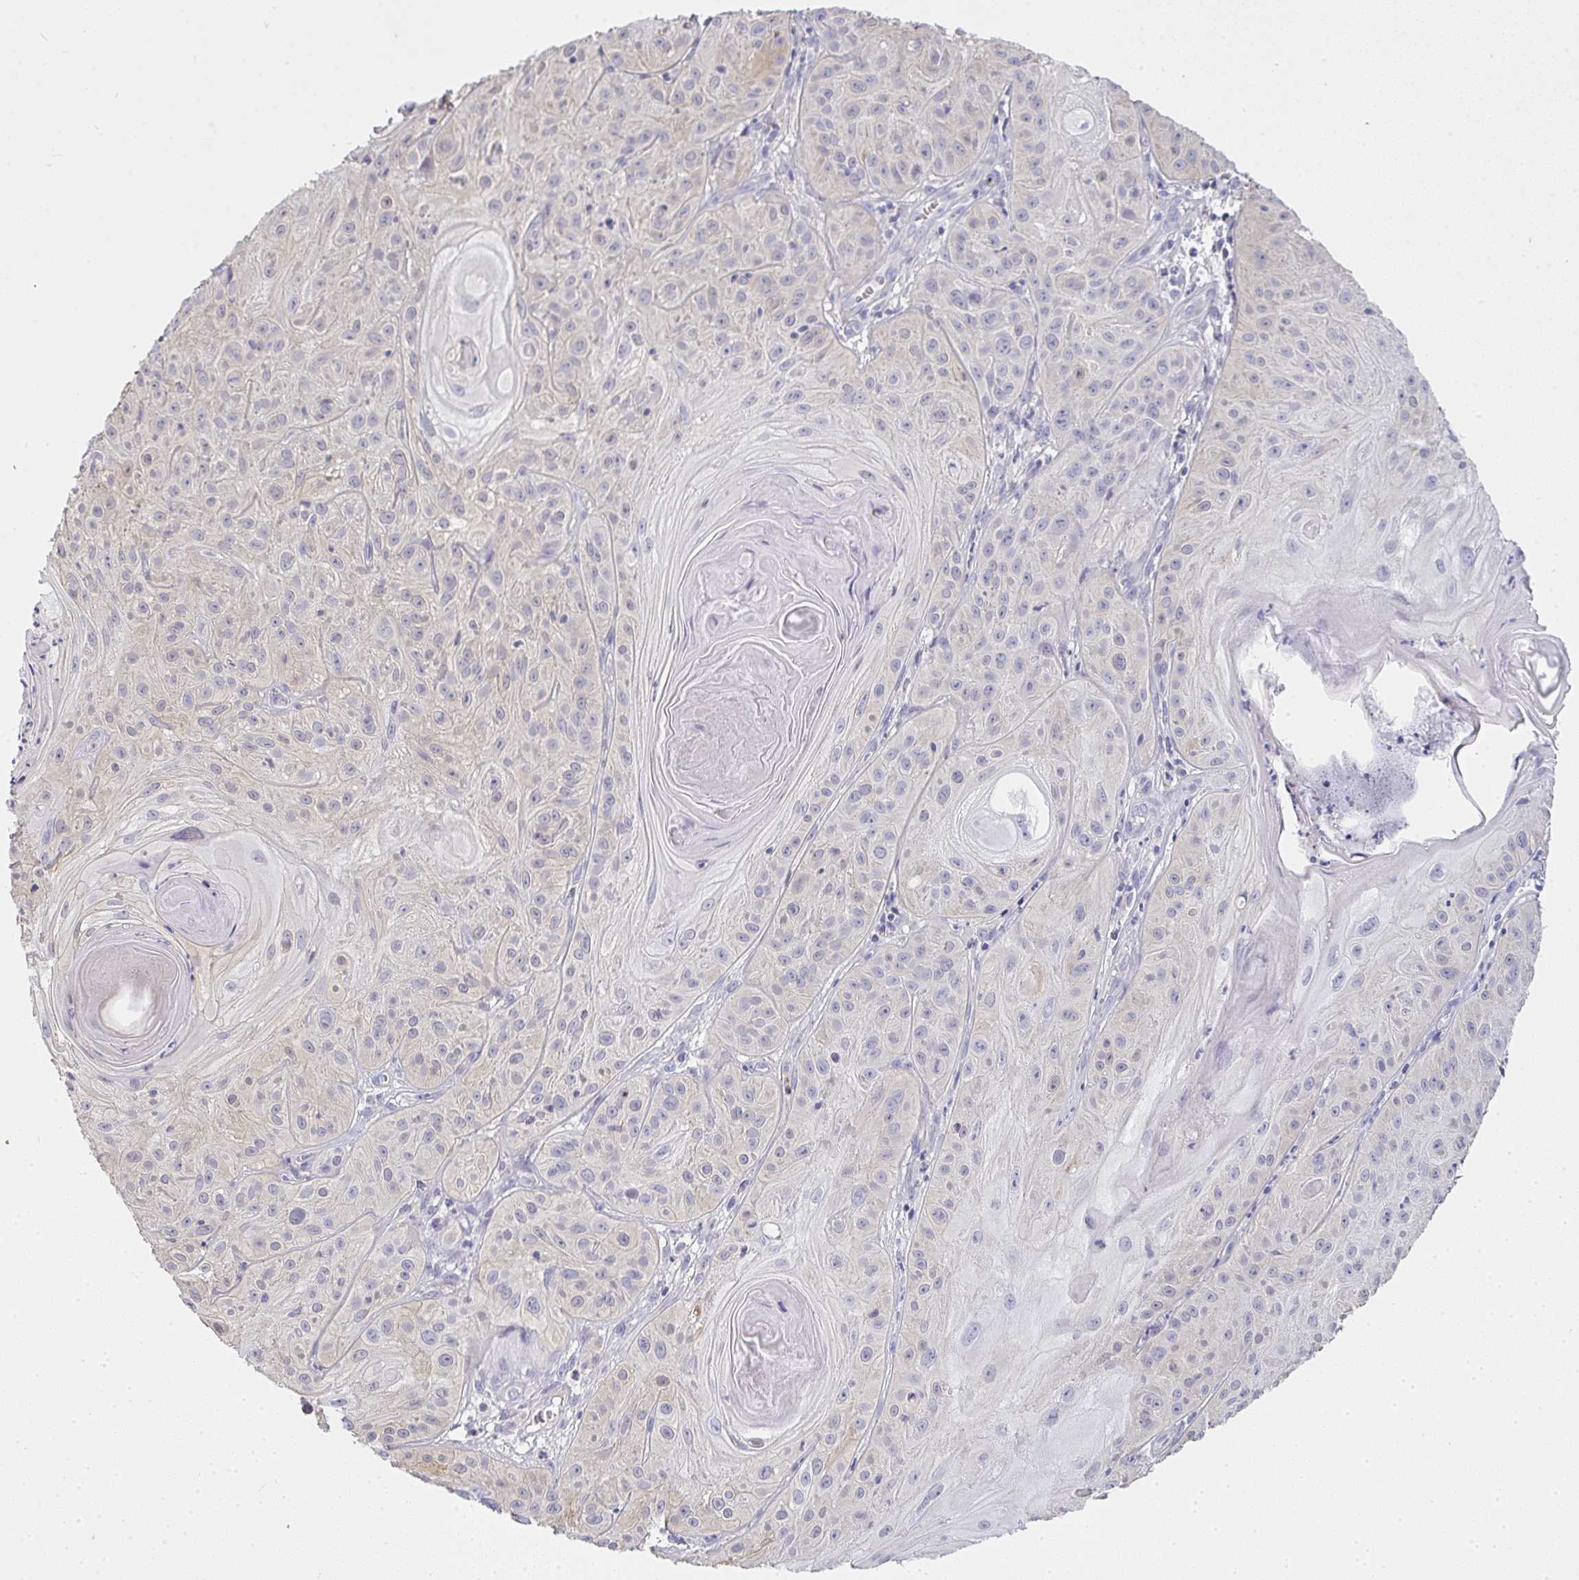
{"staining": {"intensity": "negative", "quantity": "none", "location": "none"}, "tissue": "skin cancer", "cell_type": "Tumor cells", "image_type": "cancer", "snomed": [{"axis": "morphology", "description": "Squamous cell carcinoma, NOS"}, {"axis": "topography", "description": "Skin"}], "caption": "Tumor cells show no significant staining in skin squamous cell carcinoma.", "gene": "GSDMB", "patient": {"sex": "male", "age": 85}}